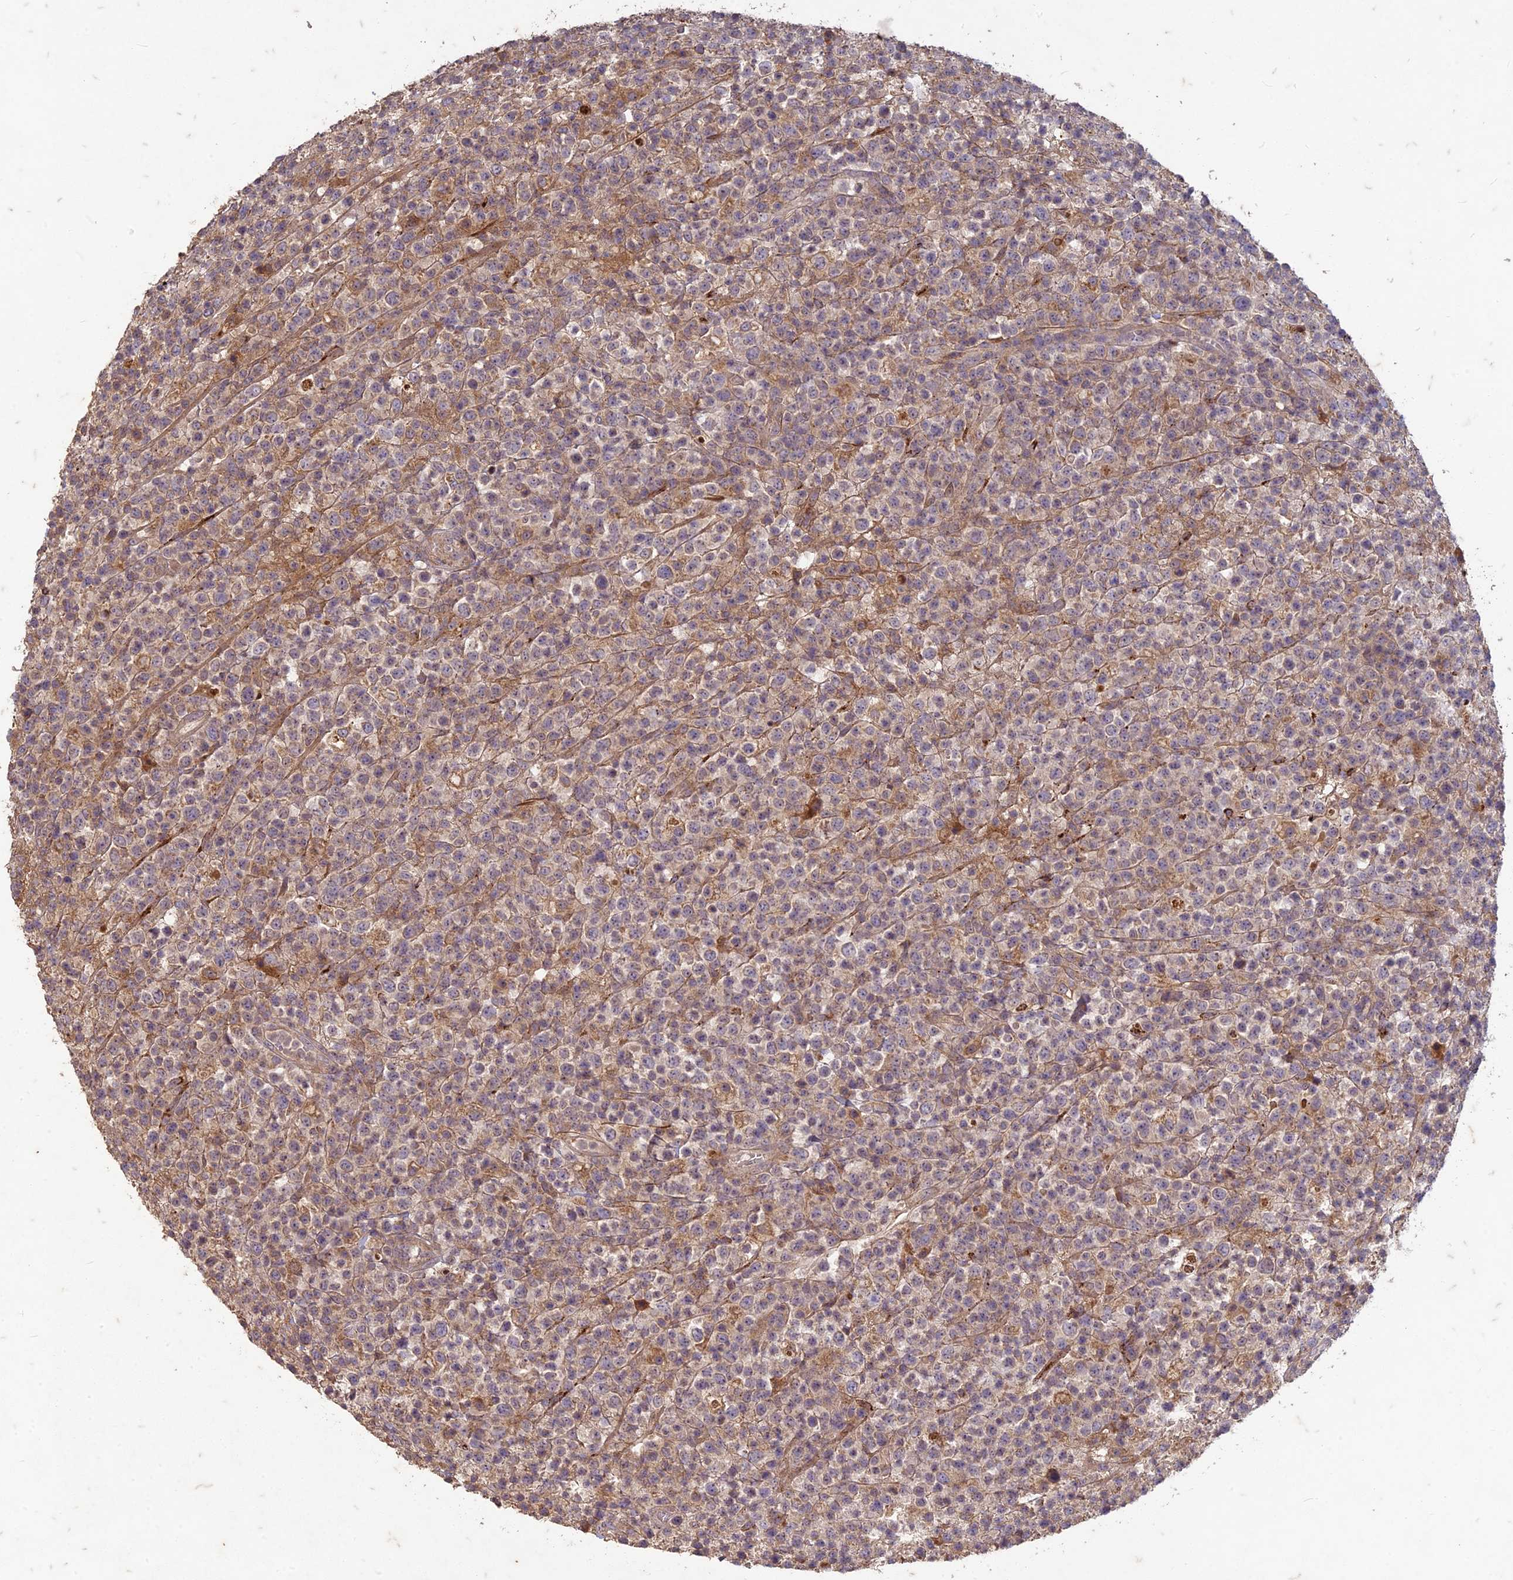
{"staining": {"intensity": "negative", "quantity": "none", "location": "none"}, "tissue": "lymphoma", "cell_type": "Tumor cells", "image_type": "cancer", "snomed": [{"axis": "morphology", "description": "Malignant lymphoma, non-Hodgkin's type, High grade"}, {"axis": "topography", "description": "Colon"}], "caption": "There is no significant staining in tumor cells of high-grade malignant lymphoma, non-Hodgkin's type.", "gene": "TCF25", "patient": {"sex": "female", "age": 53}}